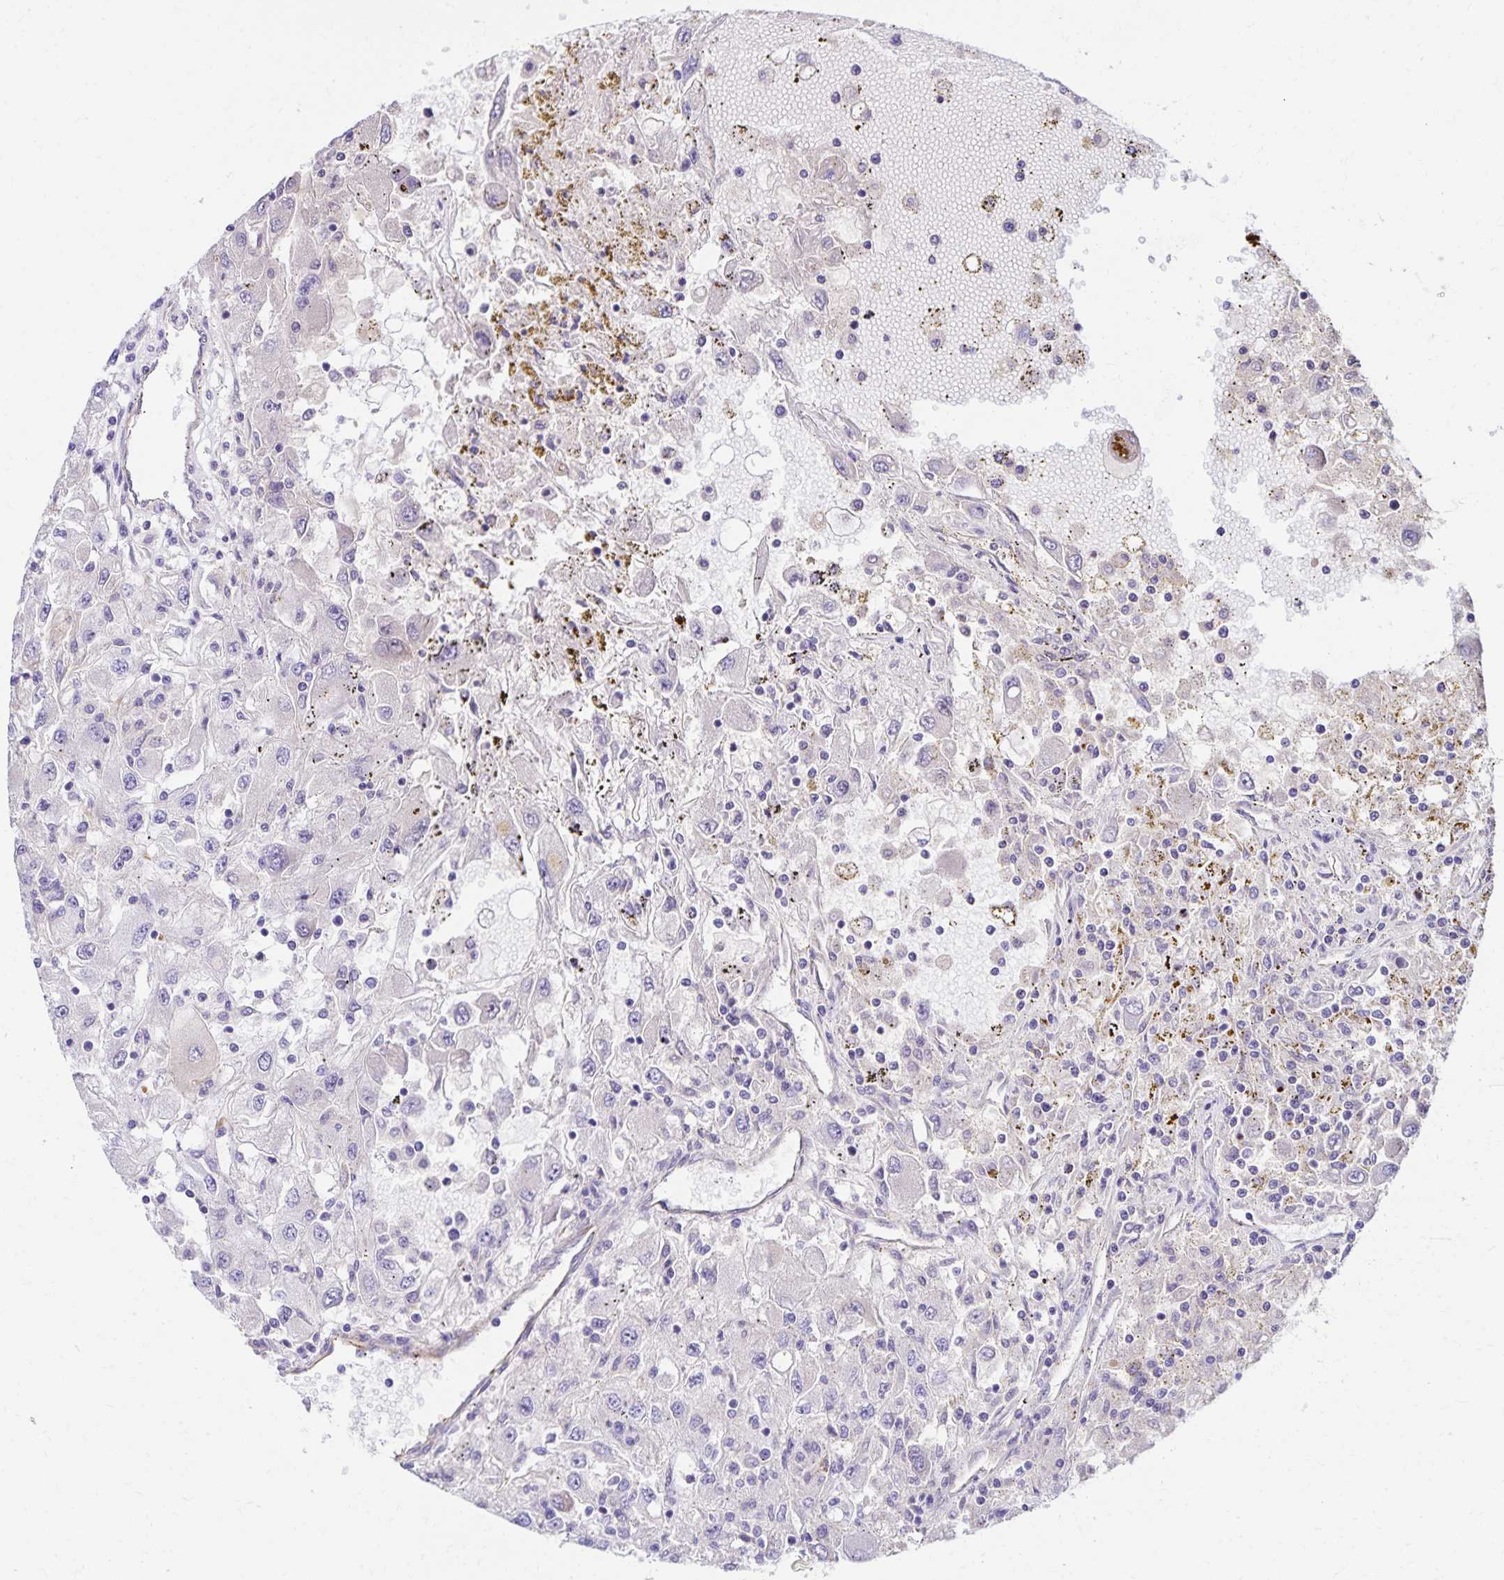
{"staining": {"intensity": "negative", "quantity": "none", "location": "none"}, "tissue": "renal cancer", "cell_type": "Tumor cells", "image_type": "cancer", "snomed": [{"axis": "morphology", "description": "Adenocarcinoma, NOS"}, {"axis": "topography", "description": "Kidney"}], "caption": "Human renal adenocarcinoma stained for a protein using IHC exhibits no staining in tumor cells.", "gene": "TRPV6", "patient": {"sex": "female", "age": 67}}